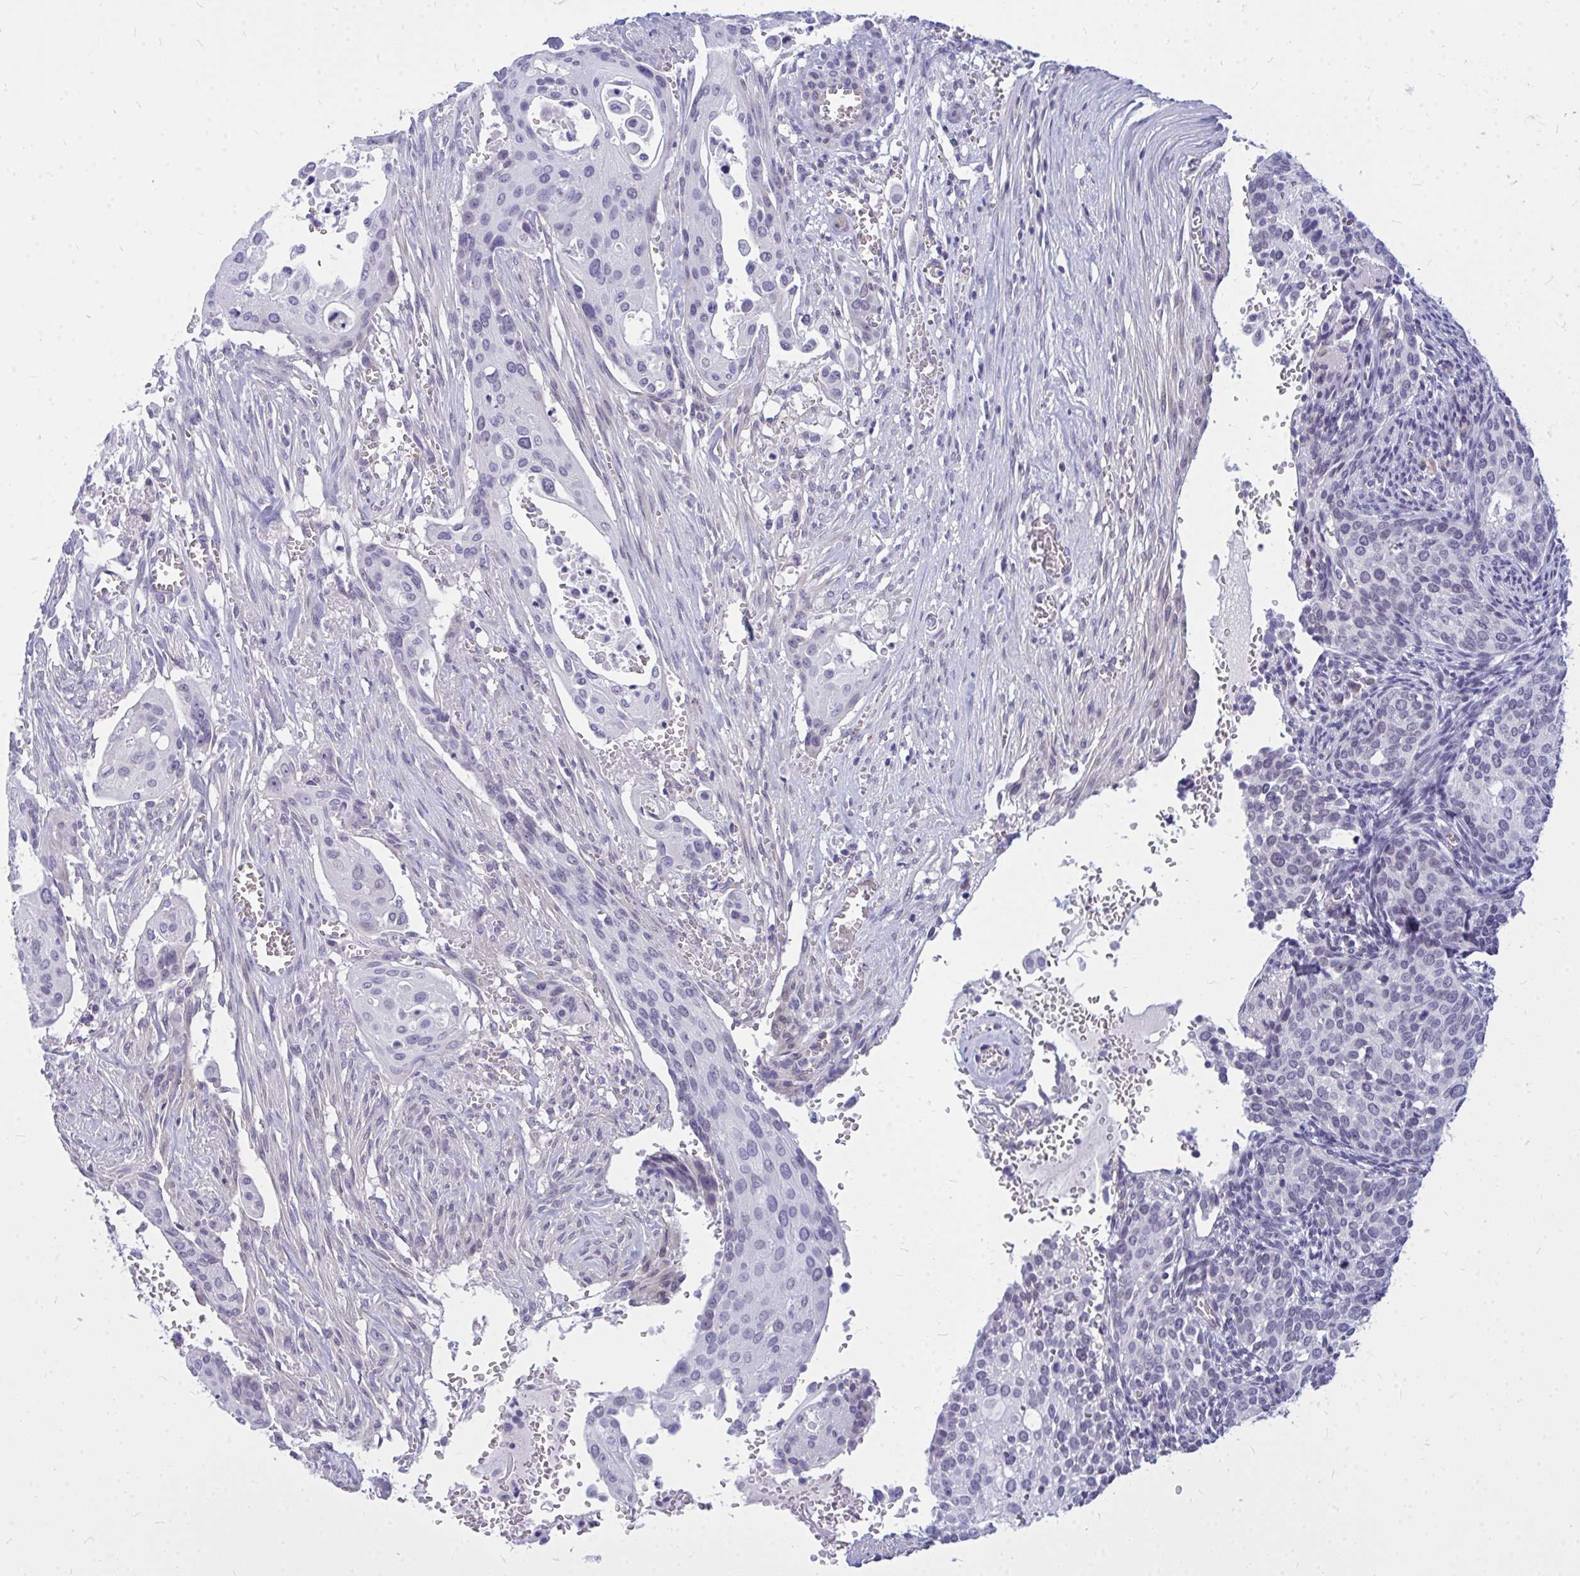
{"staining": {"intensity": "negative", "quantity": "none", "location": "none"}, "tissue": "cervical cancer", "cell_type": "Tumor cells", "image_type": "cancer", "snomed": [{"axis": "morphology", "description": "Squamous cell carcinoma, NOS"}, {"axis": "topography", "description": "Cervix"}], "caption": "High magnification brightfield microscopy of cervical cancer stained with DAB (brown) and counterstained with hematoxylin (blue): tumor cells show no significant expression.", "gene": "ZSCAN25", "patient": {"sex": "female", "age": 44}}